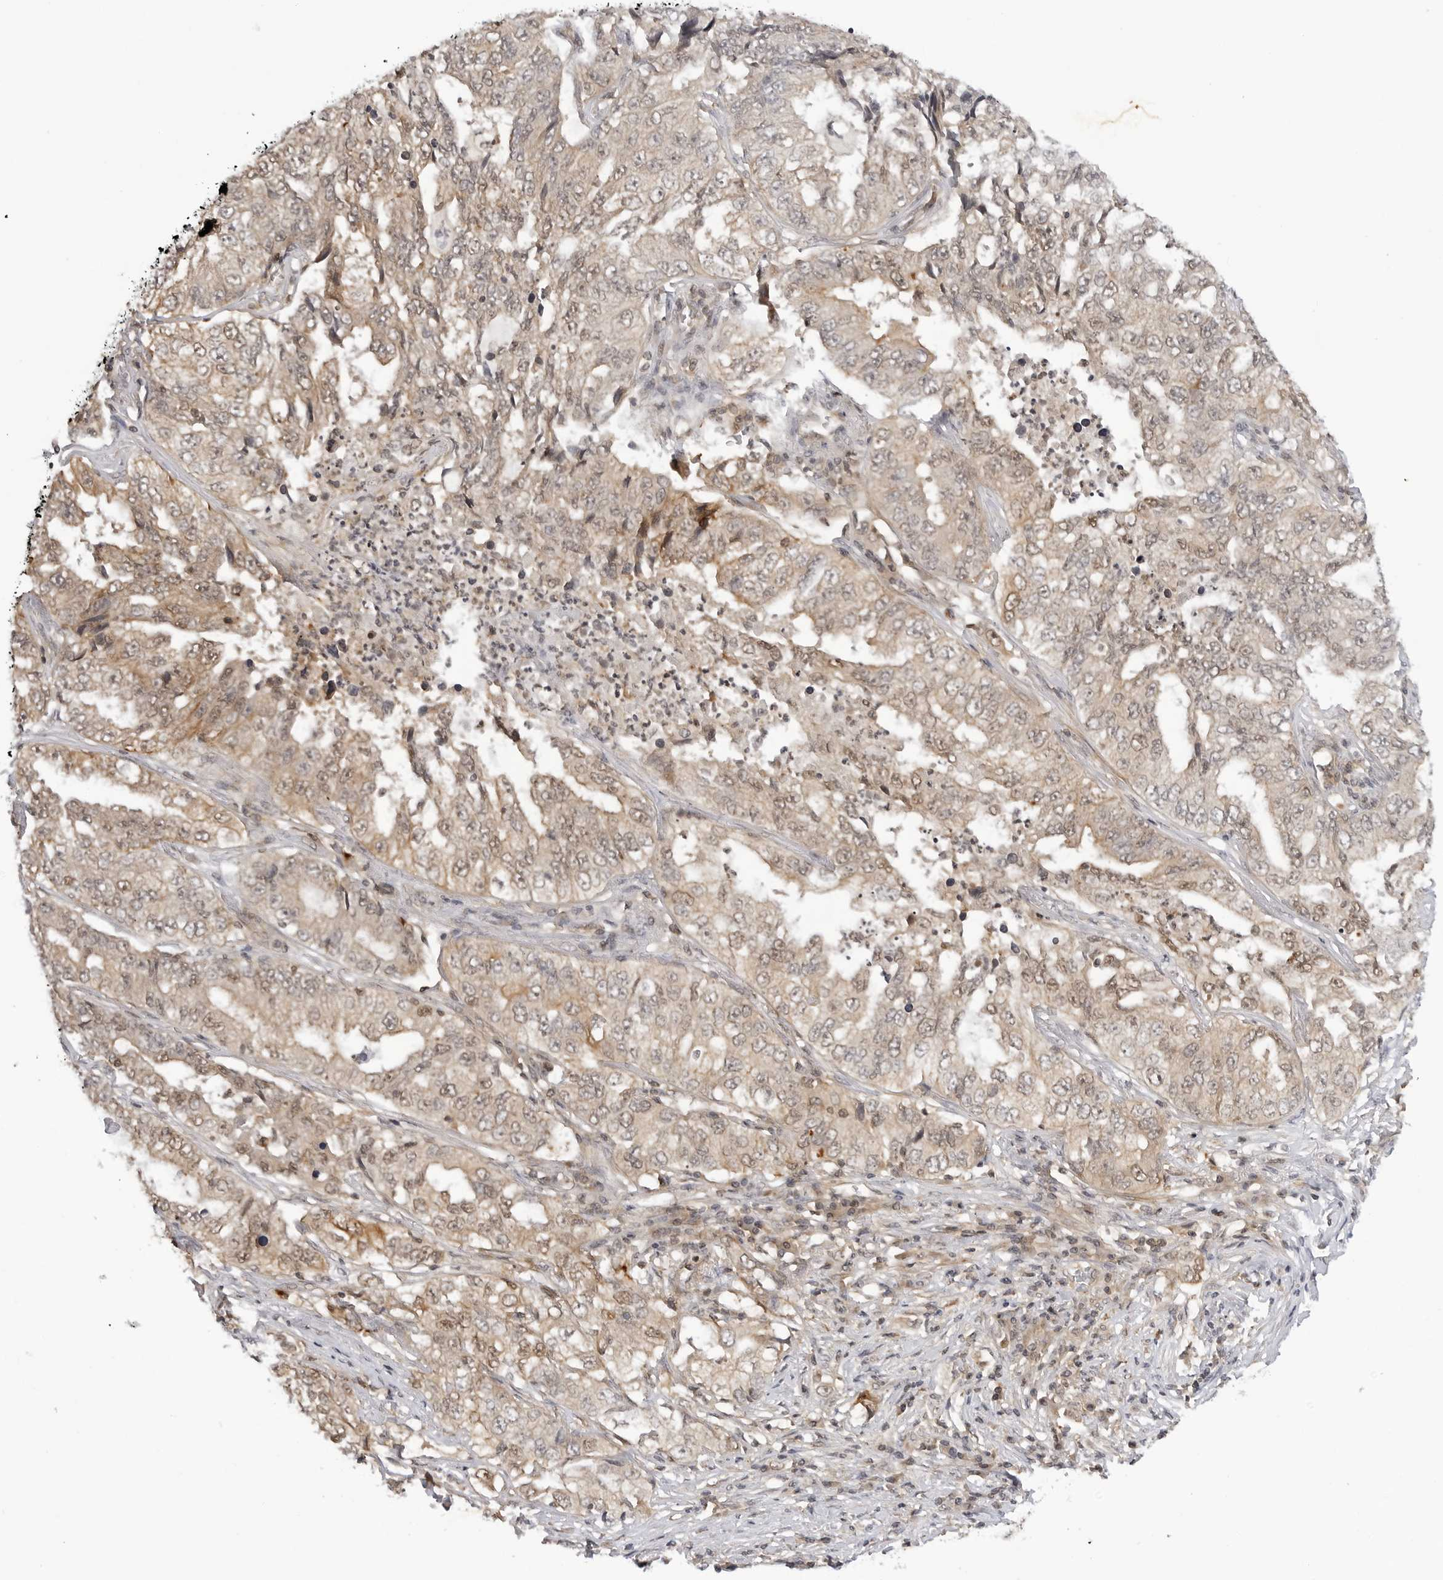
{"staining": {"intensity": "weak", "quantity": ">75%", "location": "cytoplasmic/membranous,nuclear"}, "tissue": "lung cancer", "cell_type": "Tumor cells", "image_type": "cancer", "snomed": [{"axis": "morphology", "description": "Adenocarcinoma, NOS"}, {"axis": "topography", "description": "Lung"}], "caption": "This photomicrograph exhibits immunohistochemistry (IHC) staining of human lung cancer, with low weak cytoplasmic/membranous and nuclear positivity in approximately >75% of tumor cells.", "gene": "MAP2K5", "patient": {"sex": "female", "age": 51}}